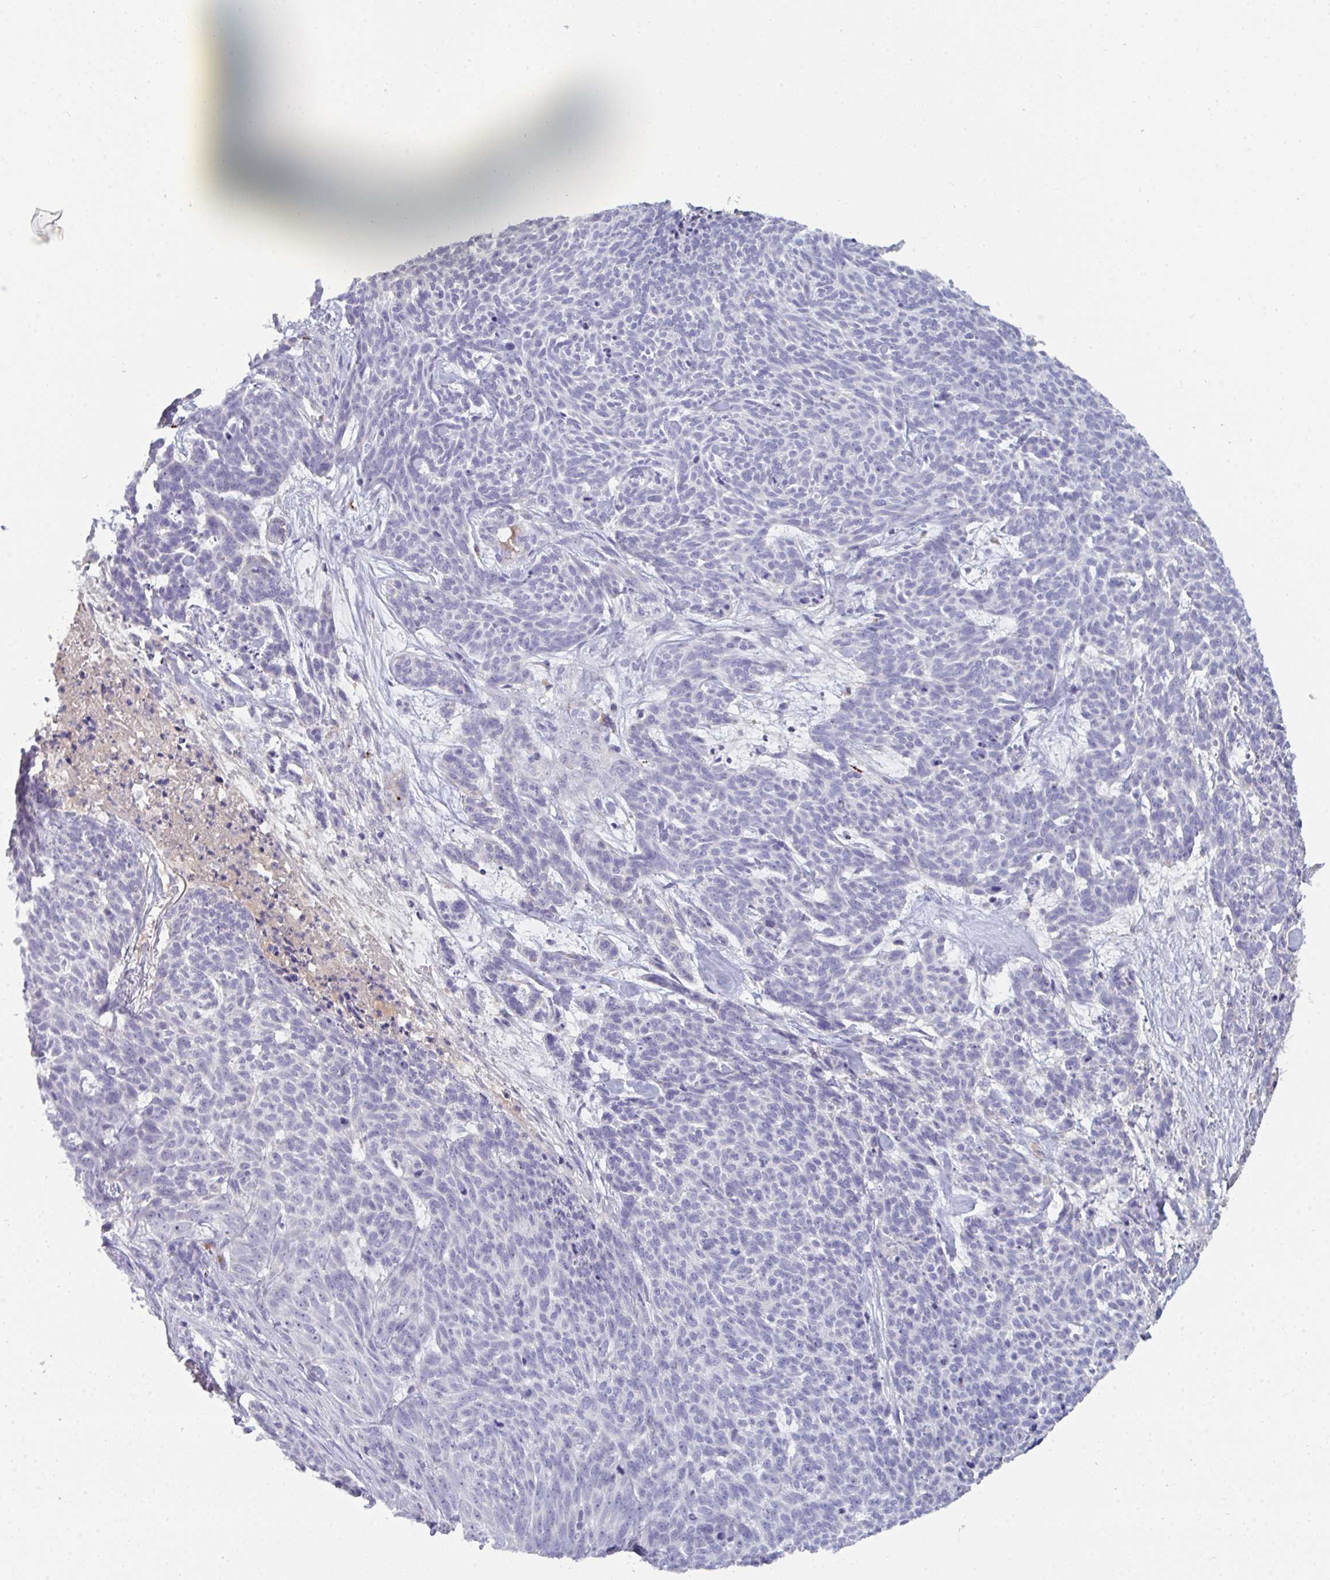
{"staining": {"intensity": "negative", "quantity": "none", "location": "none"}, "tissue": "skin cancer", "cell_type": "Tumor cells", "image_type": "cancer", "snomed": [{"axis": "morphology", "description": "Basal cell carcinoma"}, {"axis": "topography", "description": "Skin"}], "caption": "Skin cancer stained for a protein using immunohistochemistry (IHC) reveals no staining tumor cells.", "gene": "HGFAC", "patient": {"sex": "female", "age": 93}}